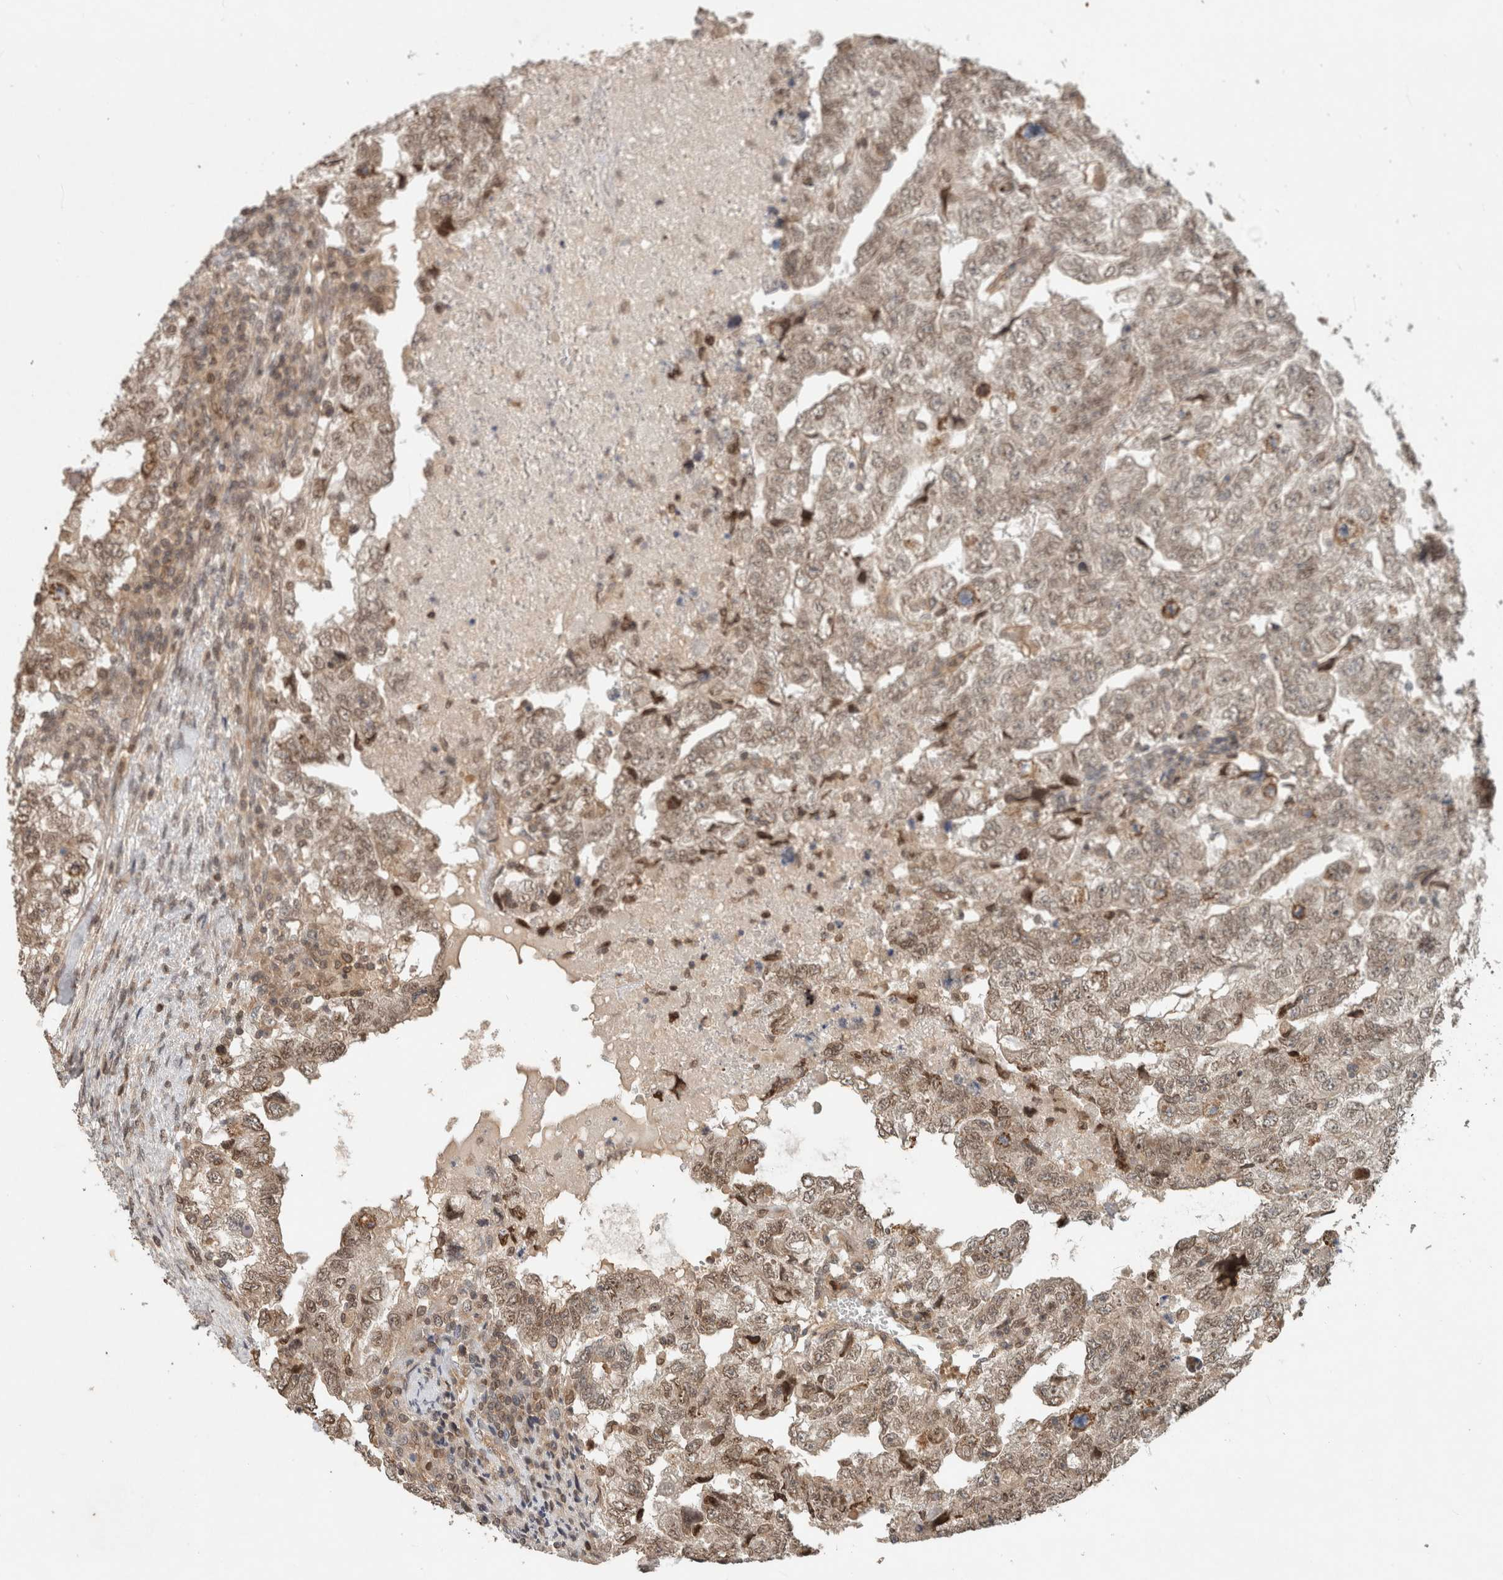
{"staining": {"intensity": "weak", "quantity": ">75%", "location": "nuclear"}, "tissue": "testis cancer", "cell_type": "Tumor cells", "image_type": "cancer", "snomed": [{"axis": "morphology", "description": "Carcinoma, Embryonal, NOS"}, {"axis": "topography", "description": "Testis"}], "caption": "Weak nuclear protein expression is identified in approximately >75% of tumor cells in embryonal carcinoma (testis).", "gene": "CAAP1", "patient": {"sex": "male", "age": 36}}